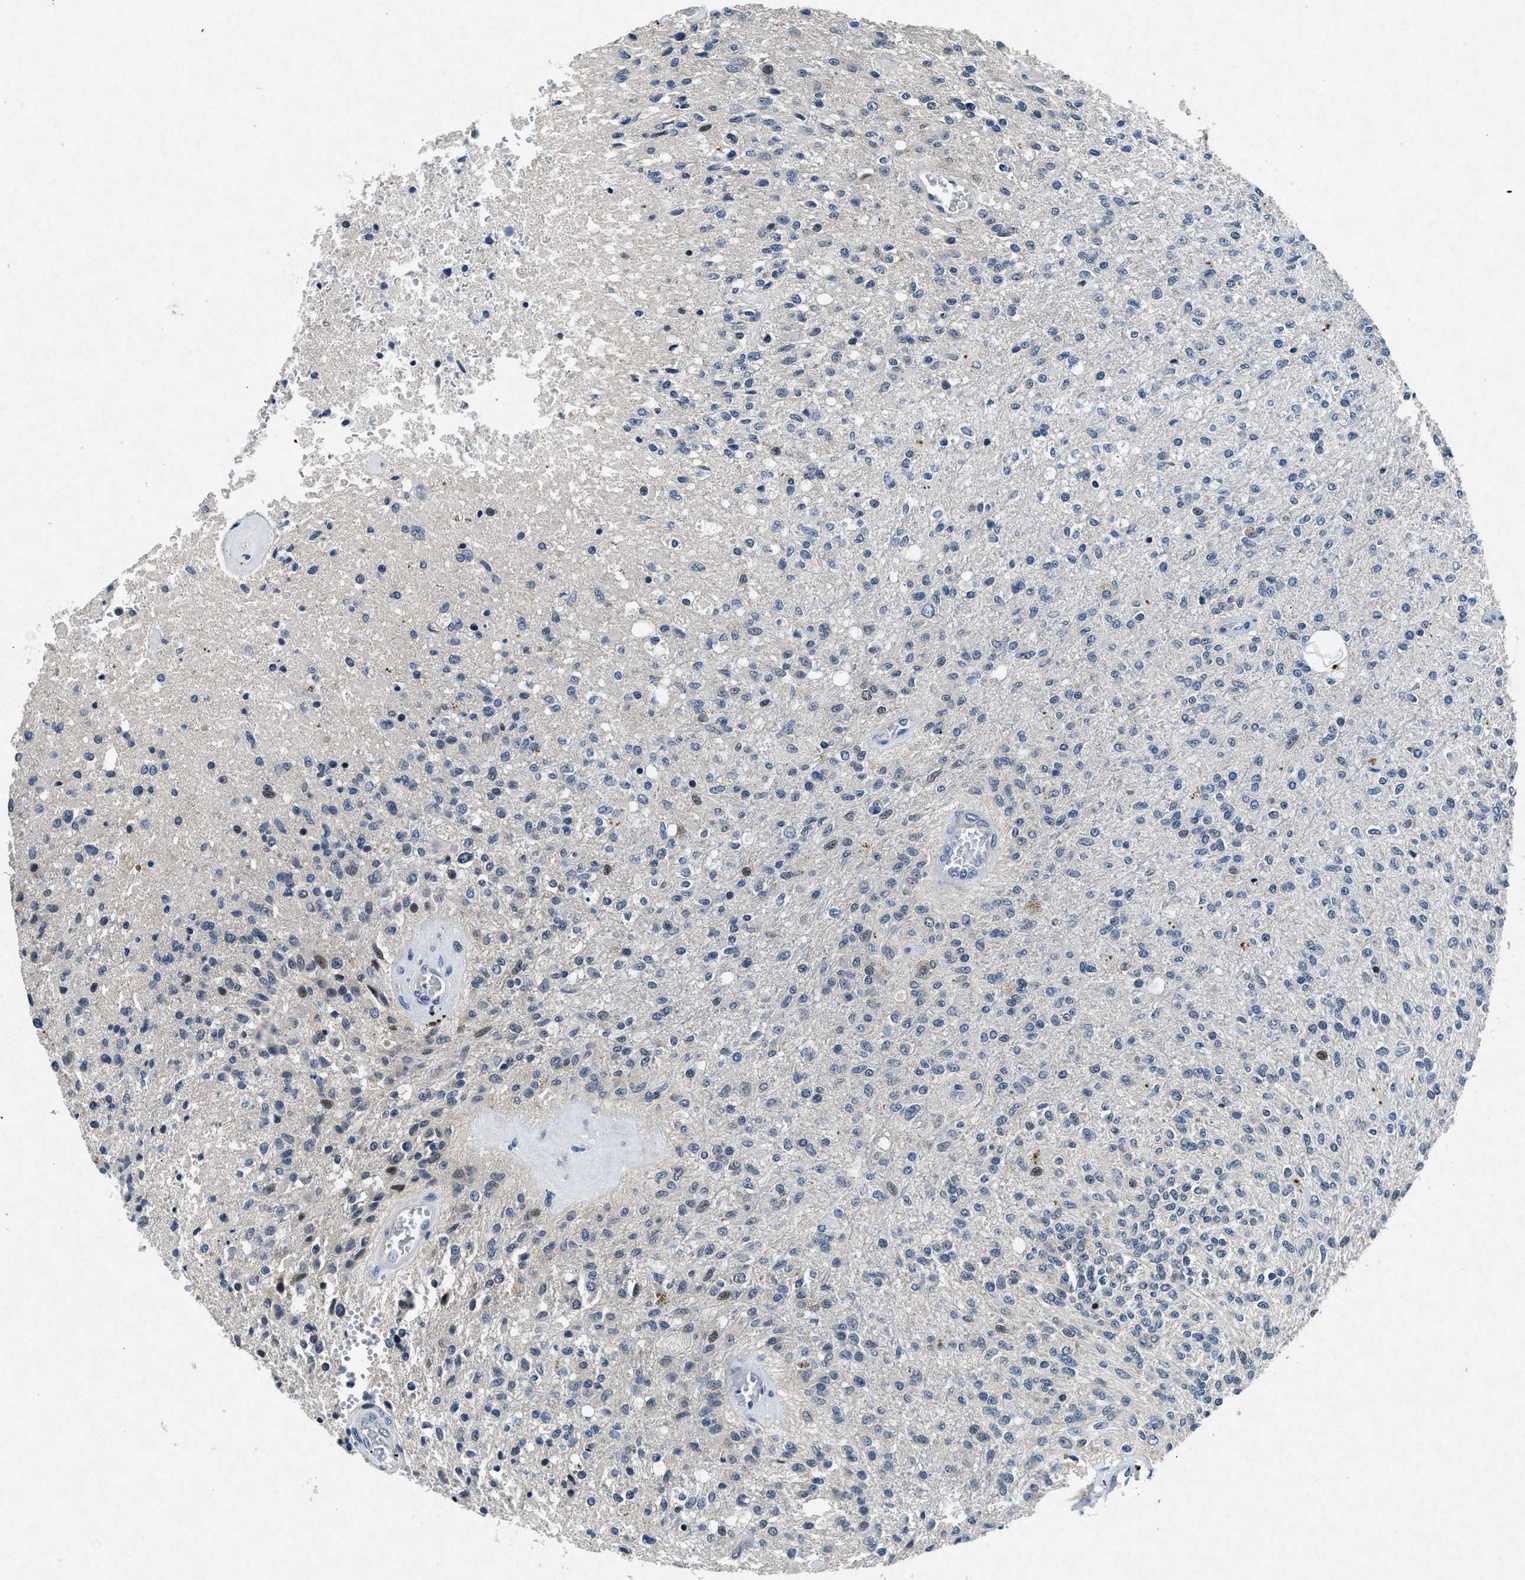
{"staining": {"intensity": "negative", "quantity": "none", "location": "none"}, "tissue": "glioma", "cell_type": "Tumor cells", "image_type": "cancer", "snomed": [{"axis": "morphology", "description": "Normal tissue, NOS"}, {"axis": "morphology", "description": "Glioma, malignant, High grade"}, {"axis": "topography", "description": "Cerebral cortex"}], "caption": "Human malignant glioma (high-grade) stained for a protein using IHC exhibits no positivity in tumor cells.", "gene": "PHLDA1", "patient": {"sex": "male", "age": 77}}